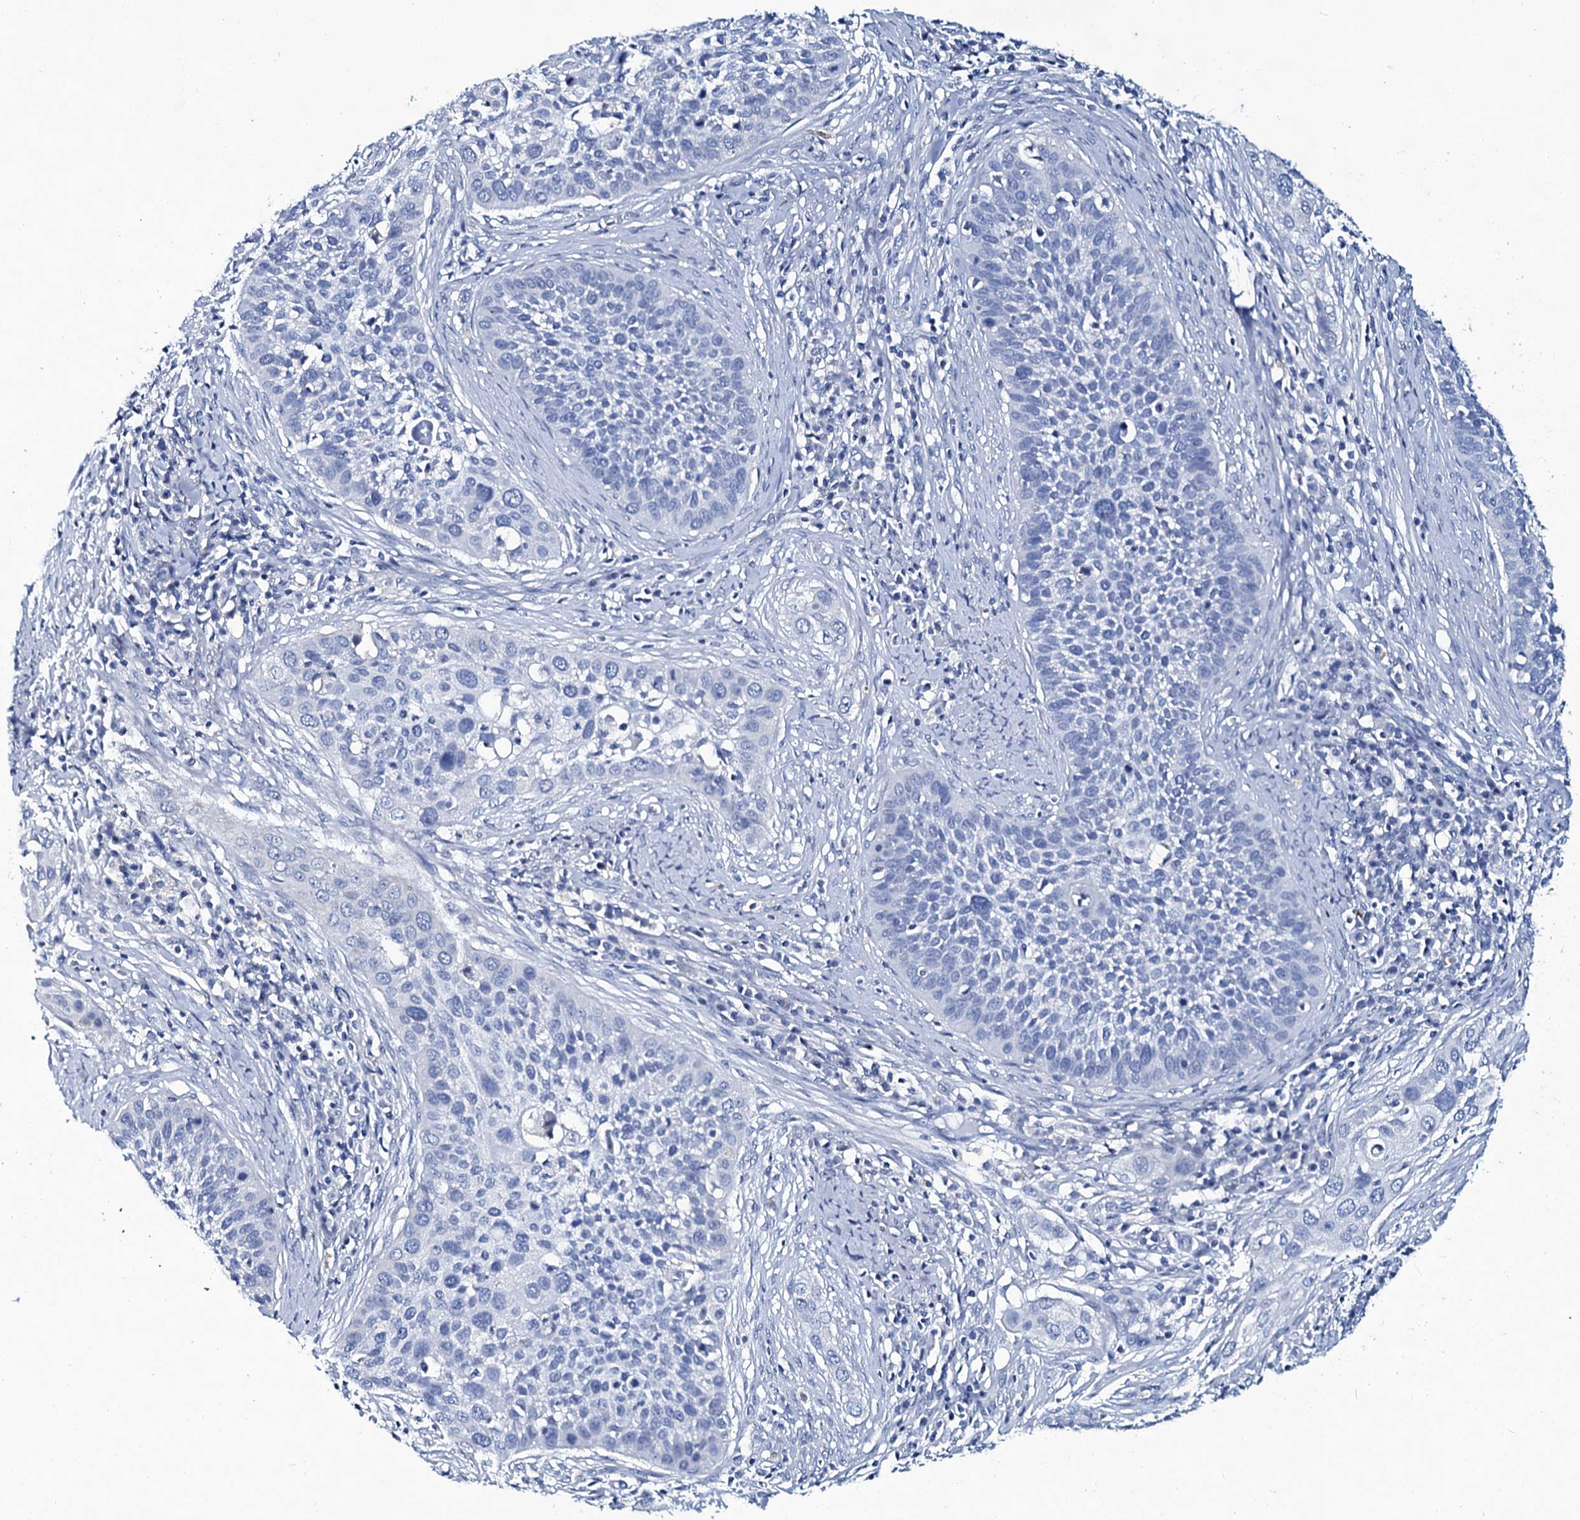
{"staining": {"intensity": "negative", "quantity": "none", "location": "none"}, "tissue": "cervical cancer", "cell_type": "Tumor cells", "image_type": "cancer", "snomed": [{"axis": "morphology", "description": "Squamous cell carcinoma, NOS"}, {"axis": "topography", "description": "Cervix"}], "caption": "Histopathology image shows no significant protein expression in tumor cells of squamous cell carcinoma (cervical). Nuclei are stained in blue.", "gene": "SLC4A7", "patient": {"sex": "female", "age": 34}}